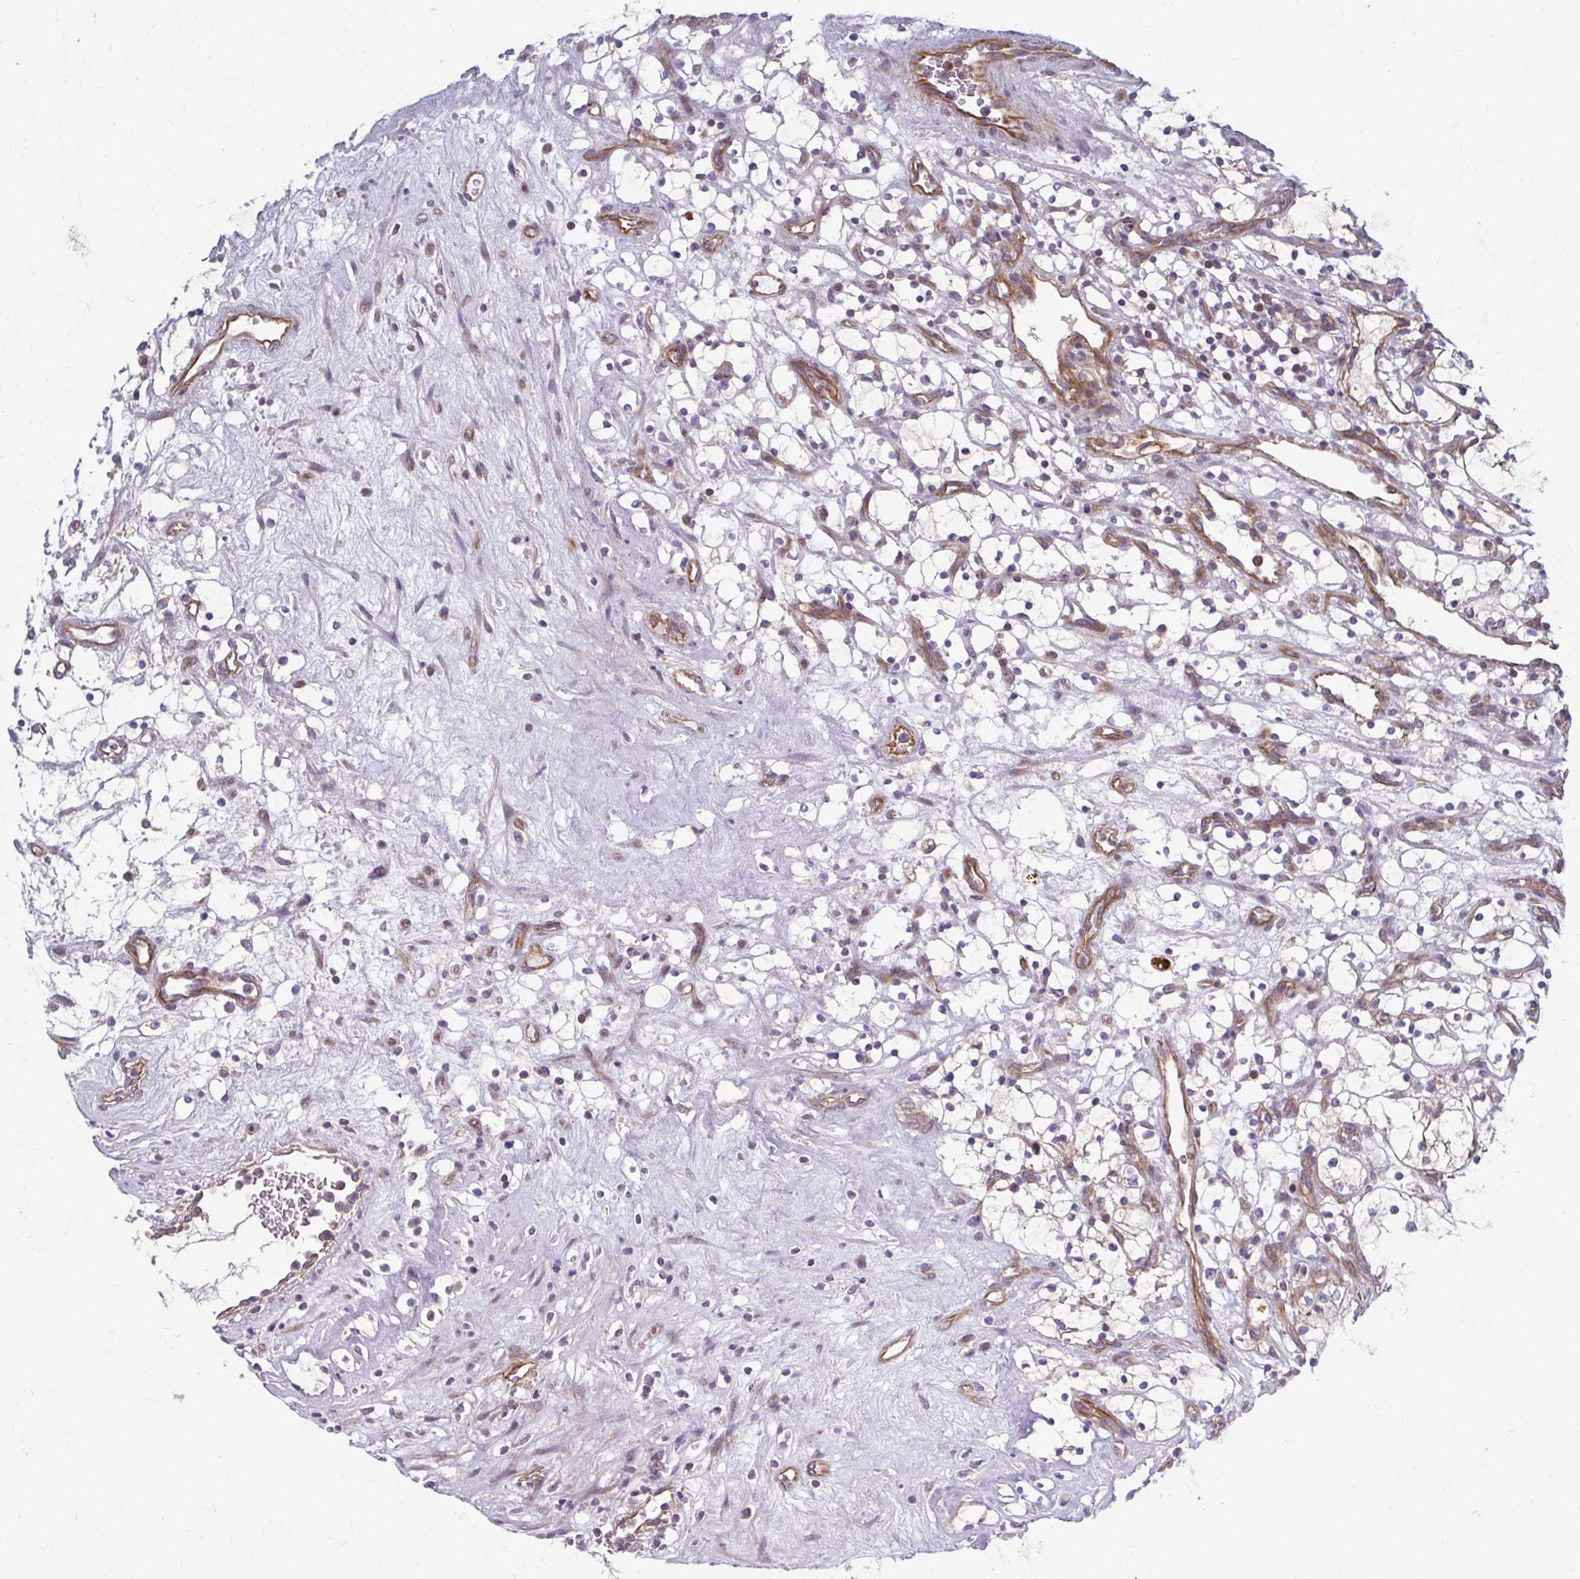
{"staining": {"intensity": "weak", "quantity": "<25%", "location": "cytoplasmic/membranous"}, "tissue": "renal cancer", "cell_type": "Tumor cells", "image_type": "cancer", "snomed": [{"axis": "morphology", "description": "Adenocarcinoma, NOS"}, {"axis": "topography", "description": "Kidney"}], "caption": "This is a micrograph of immunohistochemistry staining of adenocarcinoma (renal), which shows no expression in tumor cells.", "gene": "EID2B", "patient": {"sex": "female", "age": 69}}